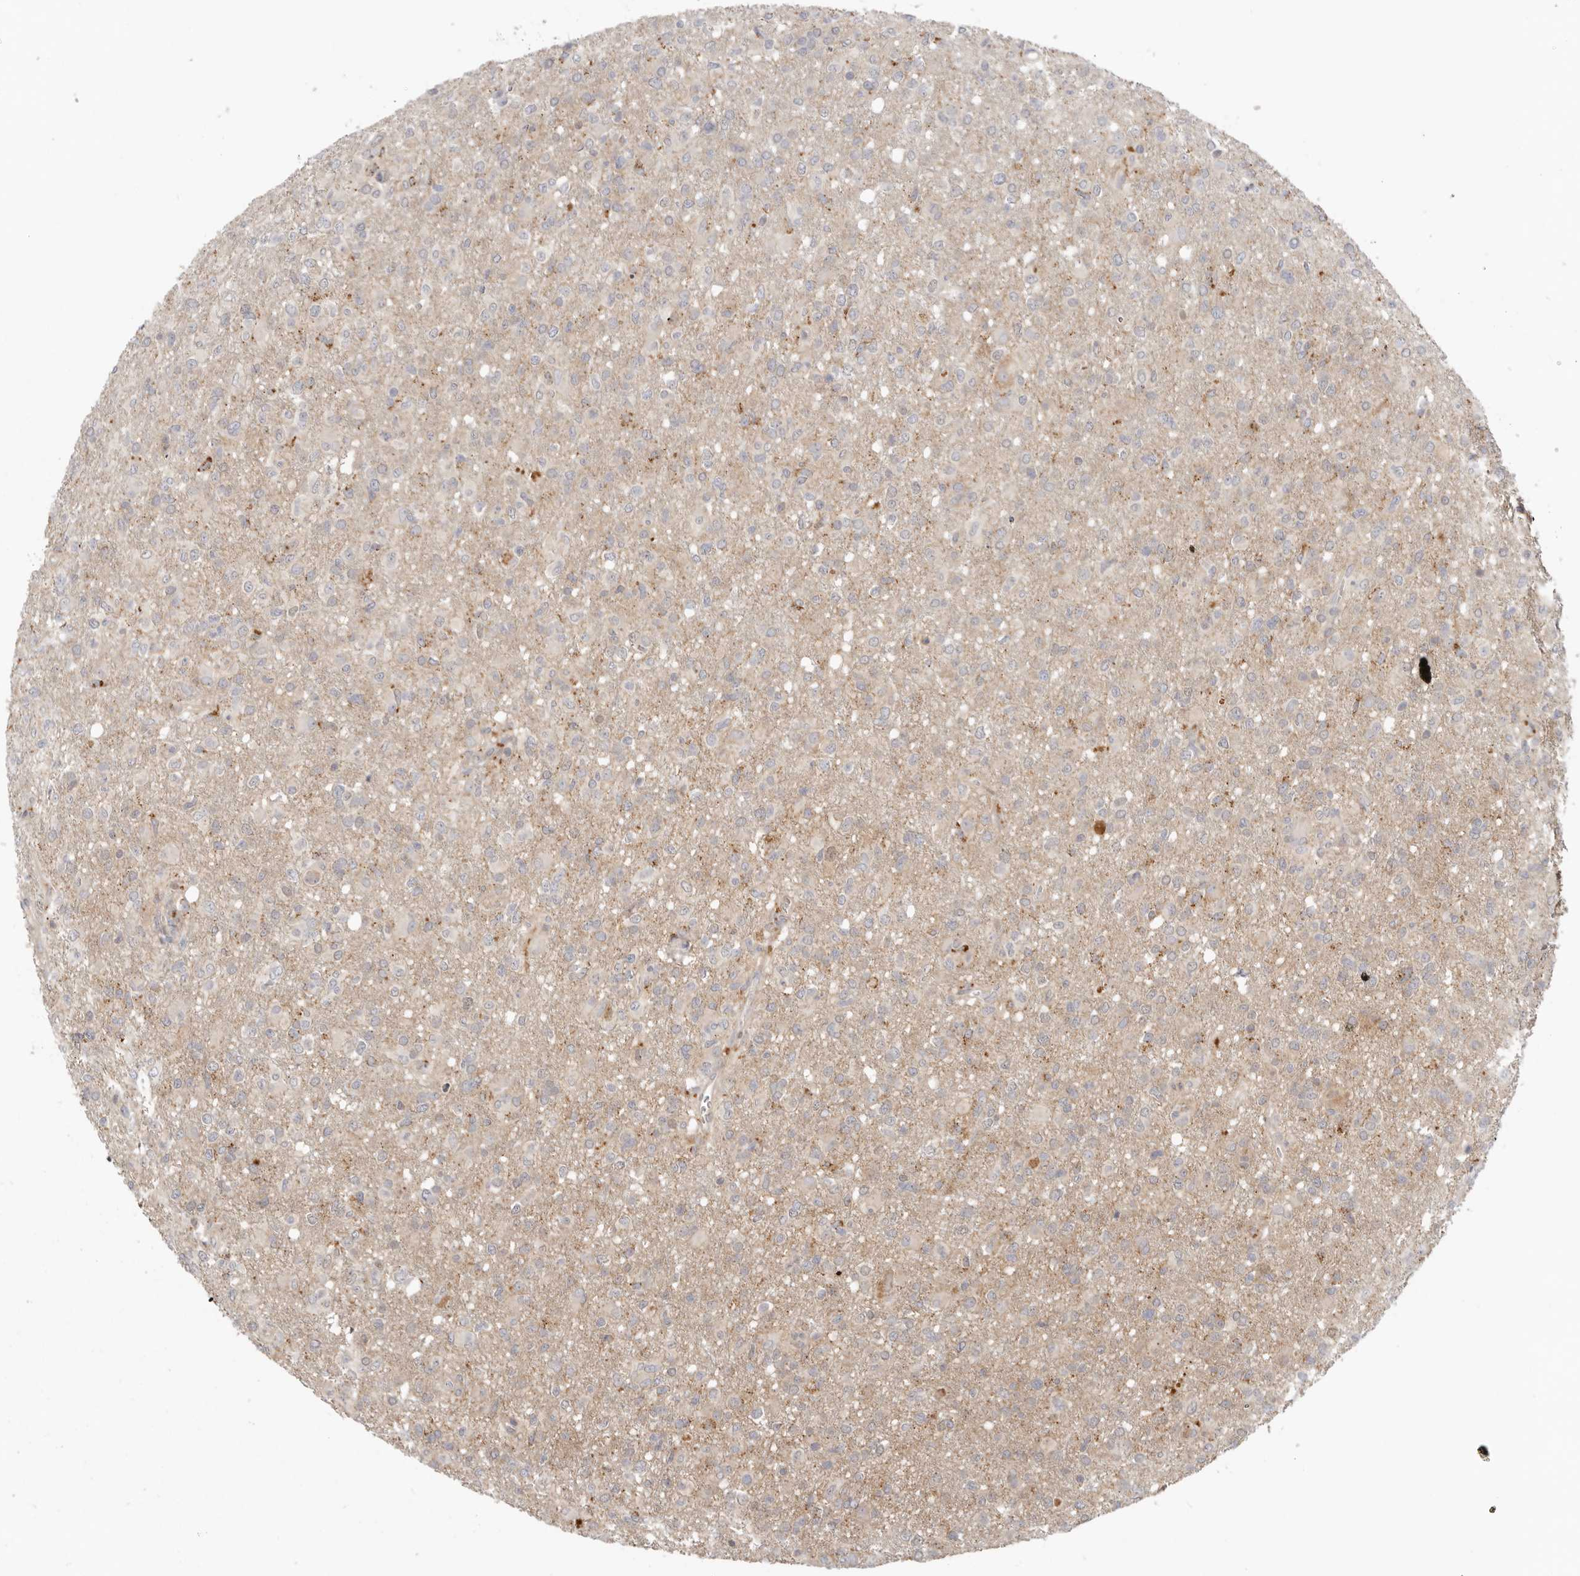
{"staining": {"intensity": "negative", "quantity": "none", "location": "none"}, "tissue": "glioma", "cell_type": "Tumor cells", "image_type": "cancer", "snomed": [{"axis": "morphology", "description": "Glioma, malignant, High grade"}, {"axis": "topography", "description": "Brain"}], "caption": "There is no significant staining in tumor cells of malignant glioma (high-grade).", "gene": "GNE", "patient": {"sex": "female", "age": 57}}